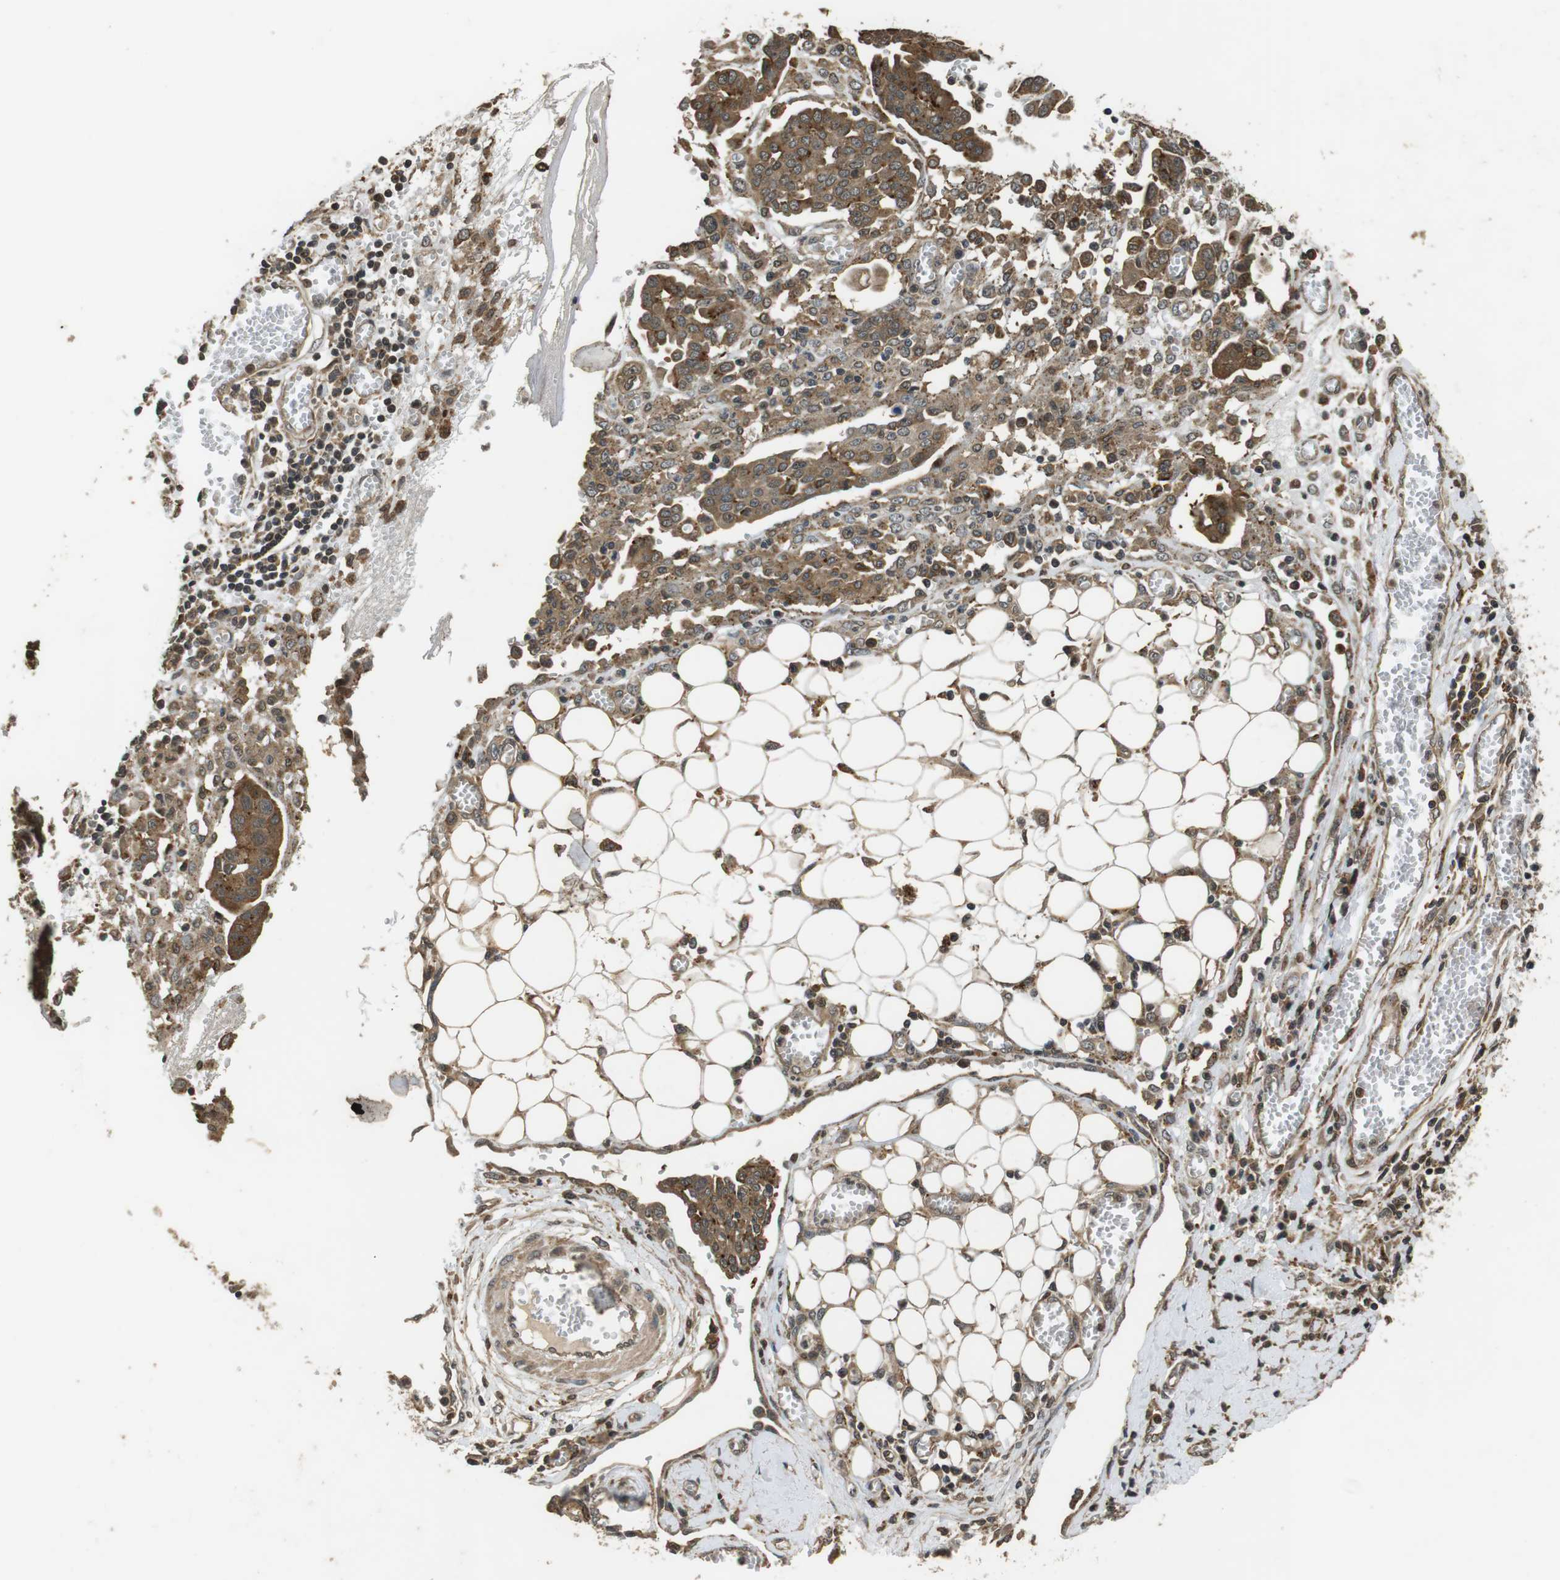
{"staining": {"intensity": "moderate", "quantity": ">75%", "location": "cytoplasmic/membranous,nuclear"}, "tissue": "ovarian cancer", "cell_type": "Tumor cells", "image_type": "cancer", "snomed": [{"axis": "morphology", "description": "Cystadenocarcinoma, serous, NOS"}, {"axis": "topography", "description": "Soft tissue"}, {"axis": "topography", "description": "Ovary"}], "caption": "Tumor cells show medium levels of moderate cytoplasmic/membranous and nuclear expression in approximately >75% of cells in ovarian cancer (serous cystadenocarcinoma). The staining is performed using DAB (3,3'-diaminobenzidine) brown chromogen to label protein expression. The nuclei are counter-stained blue using hematoxylin.", "gene": "FZD10", "patient": {"sex": "female", "age": 57}}